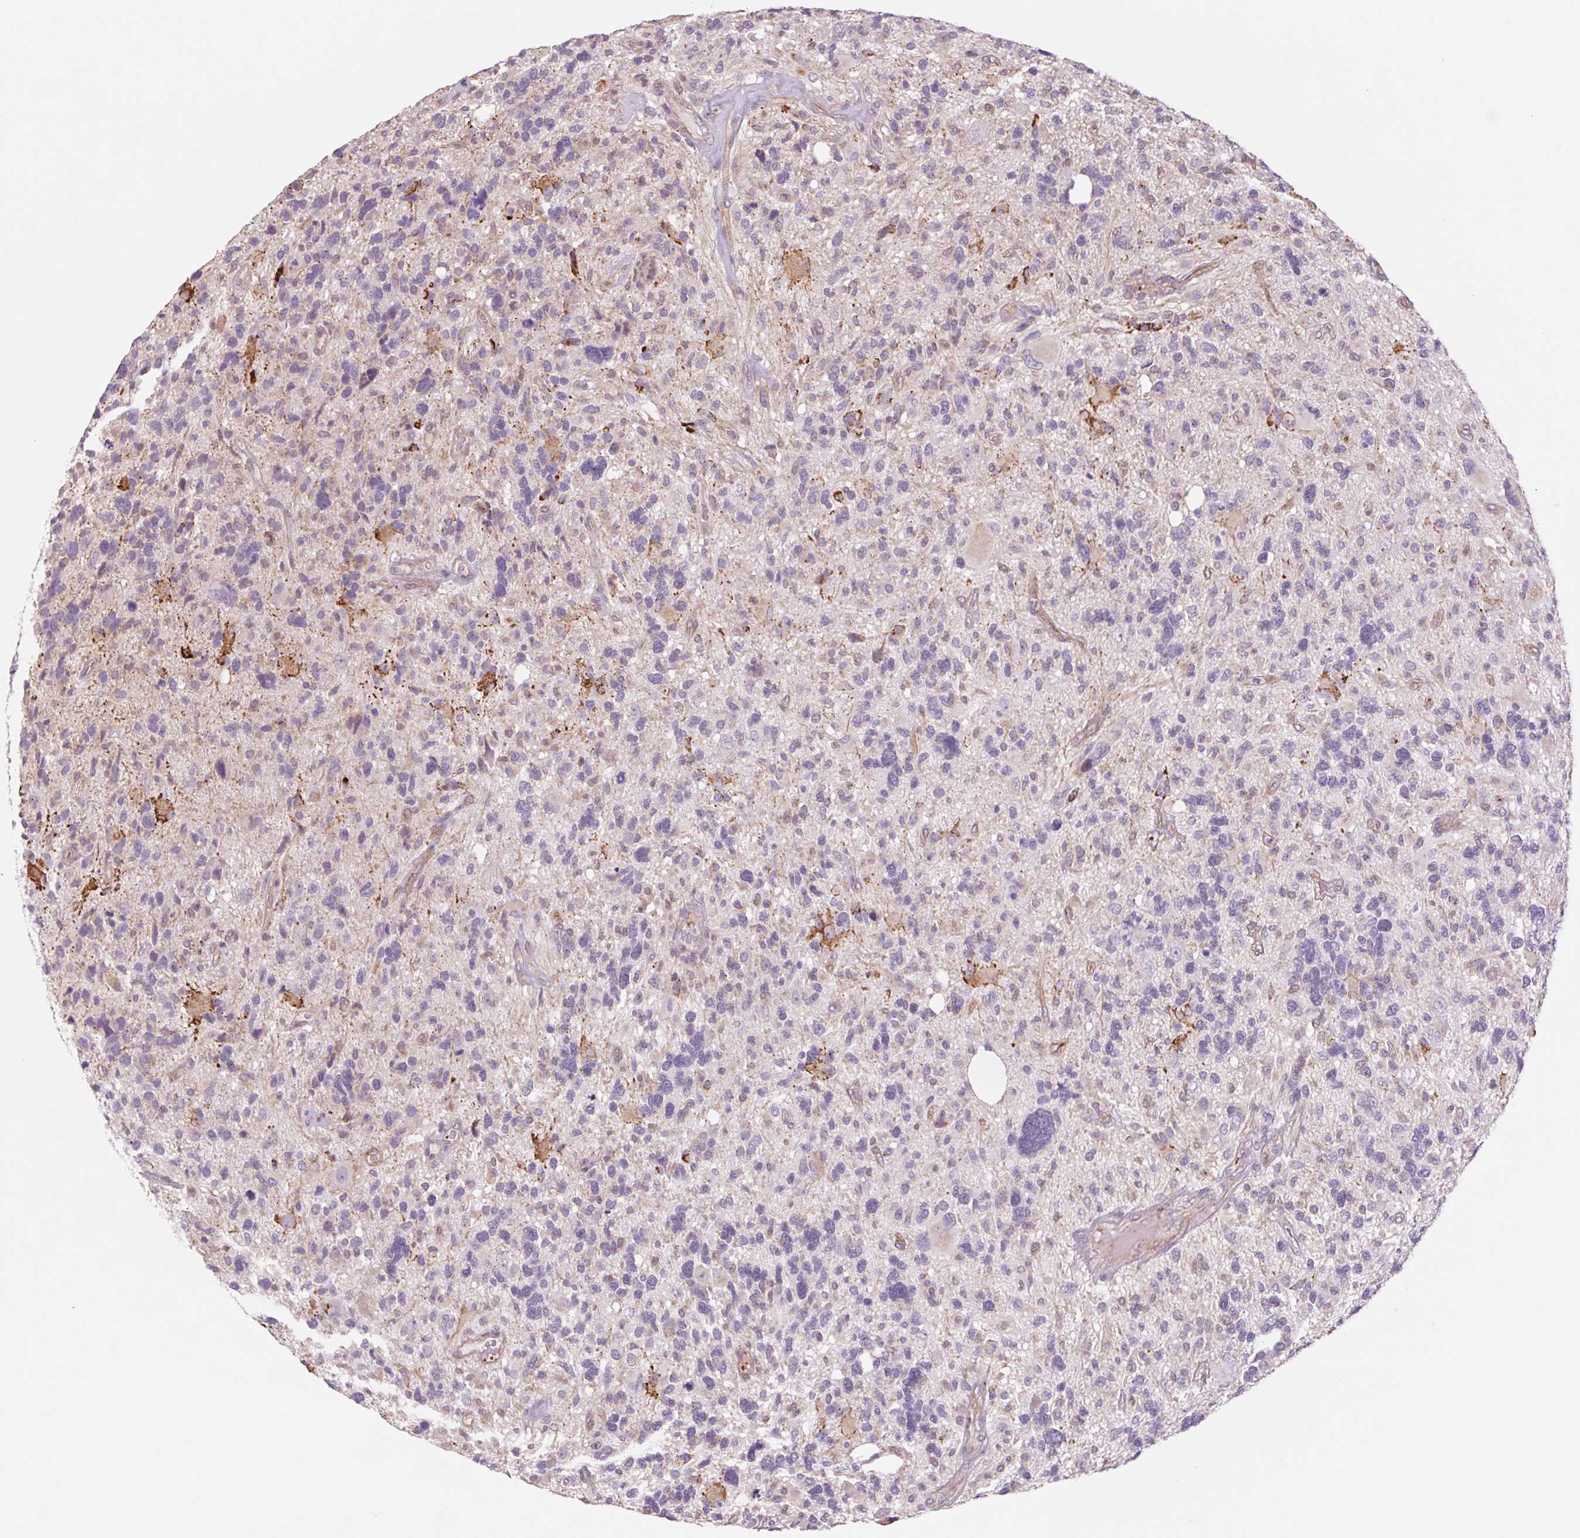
{"staining": {"intensity": "negative", "quantity": "none", "location": "none"}, "tissue": "glioma", "cell_type": "Tumor cells", "image_type": "cancer", "snomed": [{"axis": "morphology", "description": "Glioma, malignant, High grade"}, {"axis": "topography", "description": "Brain"}], "caption": "Immunohistochemistry (IHC) micrograph of malignant glioma (high-grade) stained for a protein (brown), which displays no staining in tumor cells. (DAB immunohistochemistry (IHC) visualized using brightfield microscopy, high magnification).", "gene": "MS4A13", "patient": {"sex": "male", "age": 49}}